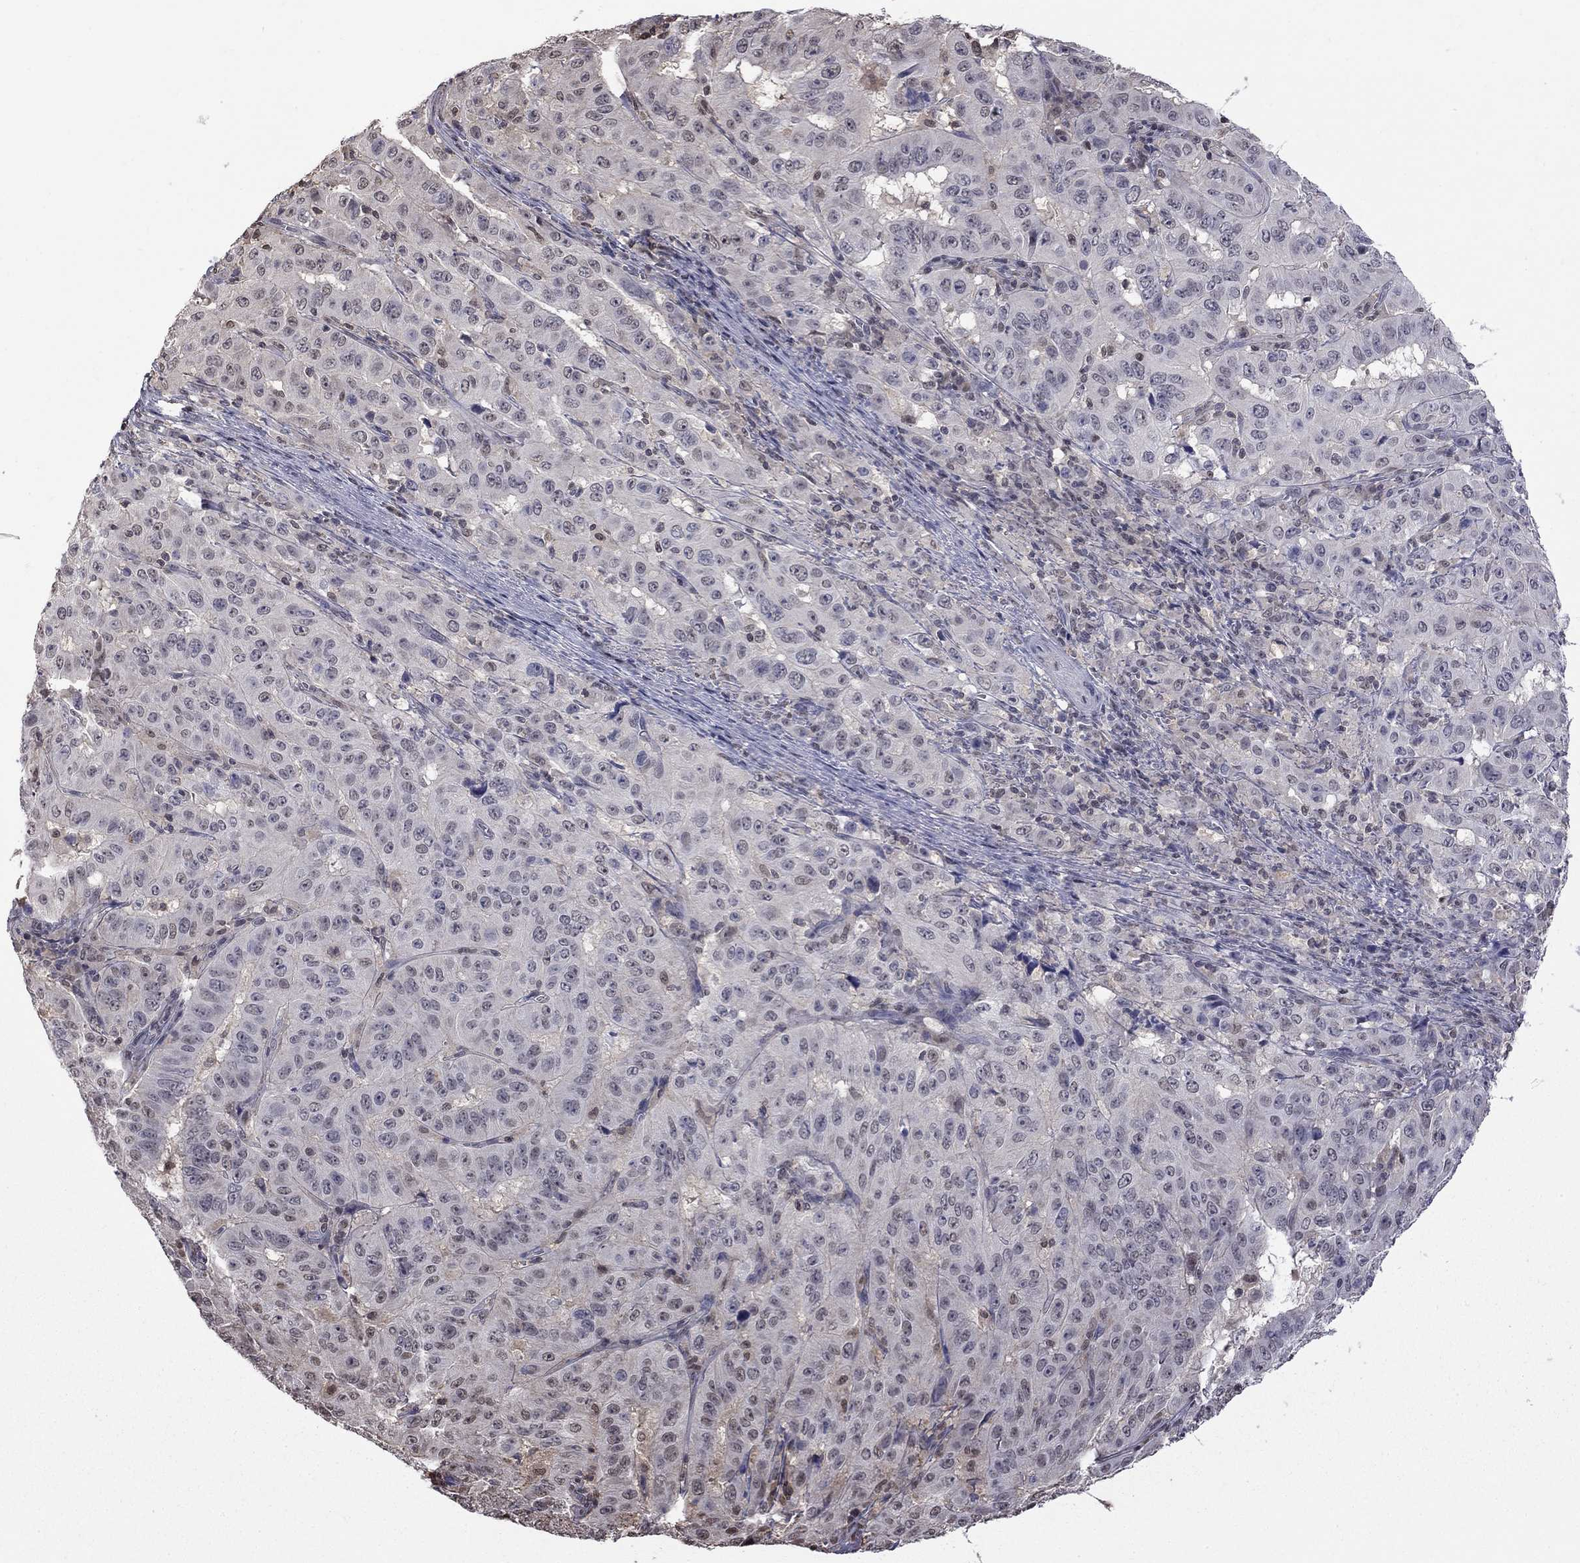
{"staining": {"intensity": "negative", "quantity": "none", "location": "none"}, "tissue": "pancreatic cancer", "cell_type": "Tumor cells", "image_type": "cancer", "snomed": [{"axis": "morphology", "description": "Adenocarcinoma, NOS"}, {"axis": "topography", "description": "Pancreas"}], "caption": "Immunohistochemistry of human pancreatic adenocarcinoma demonstrates no positivity in tumor cells. Nuclei are stained in blue.", "gene": "RFWD3", "patient": {"sex": "male", "age": 63}}